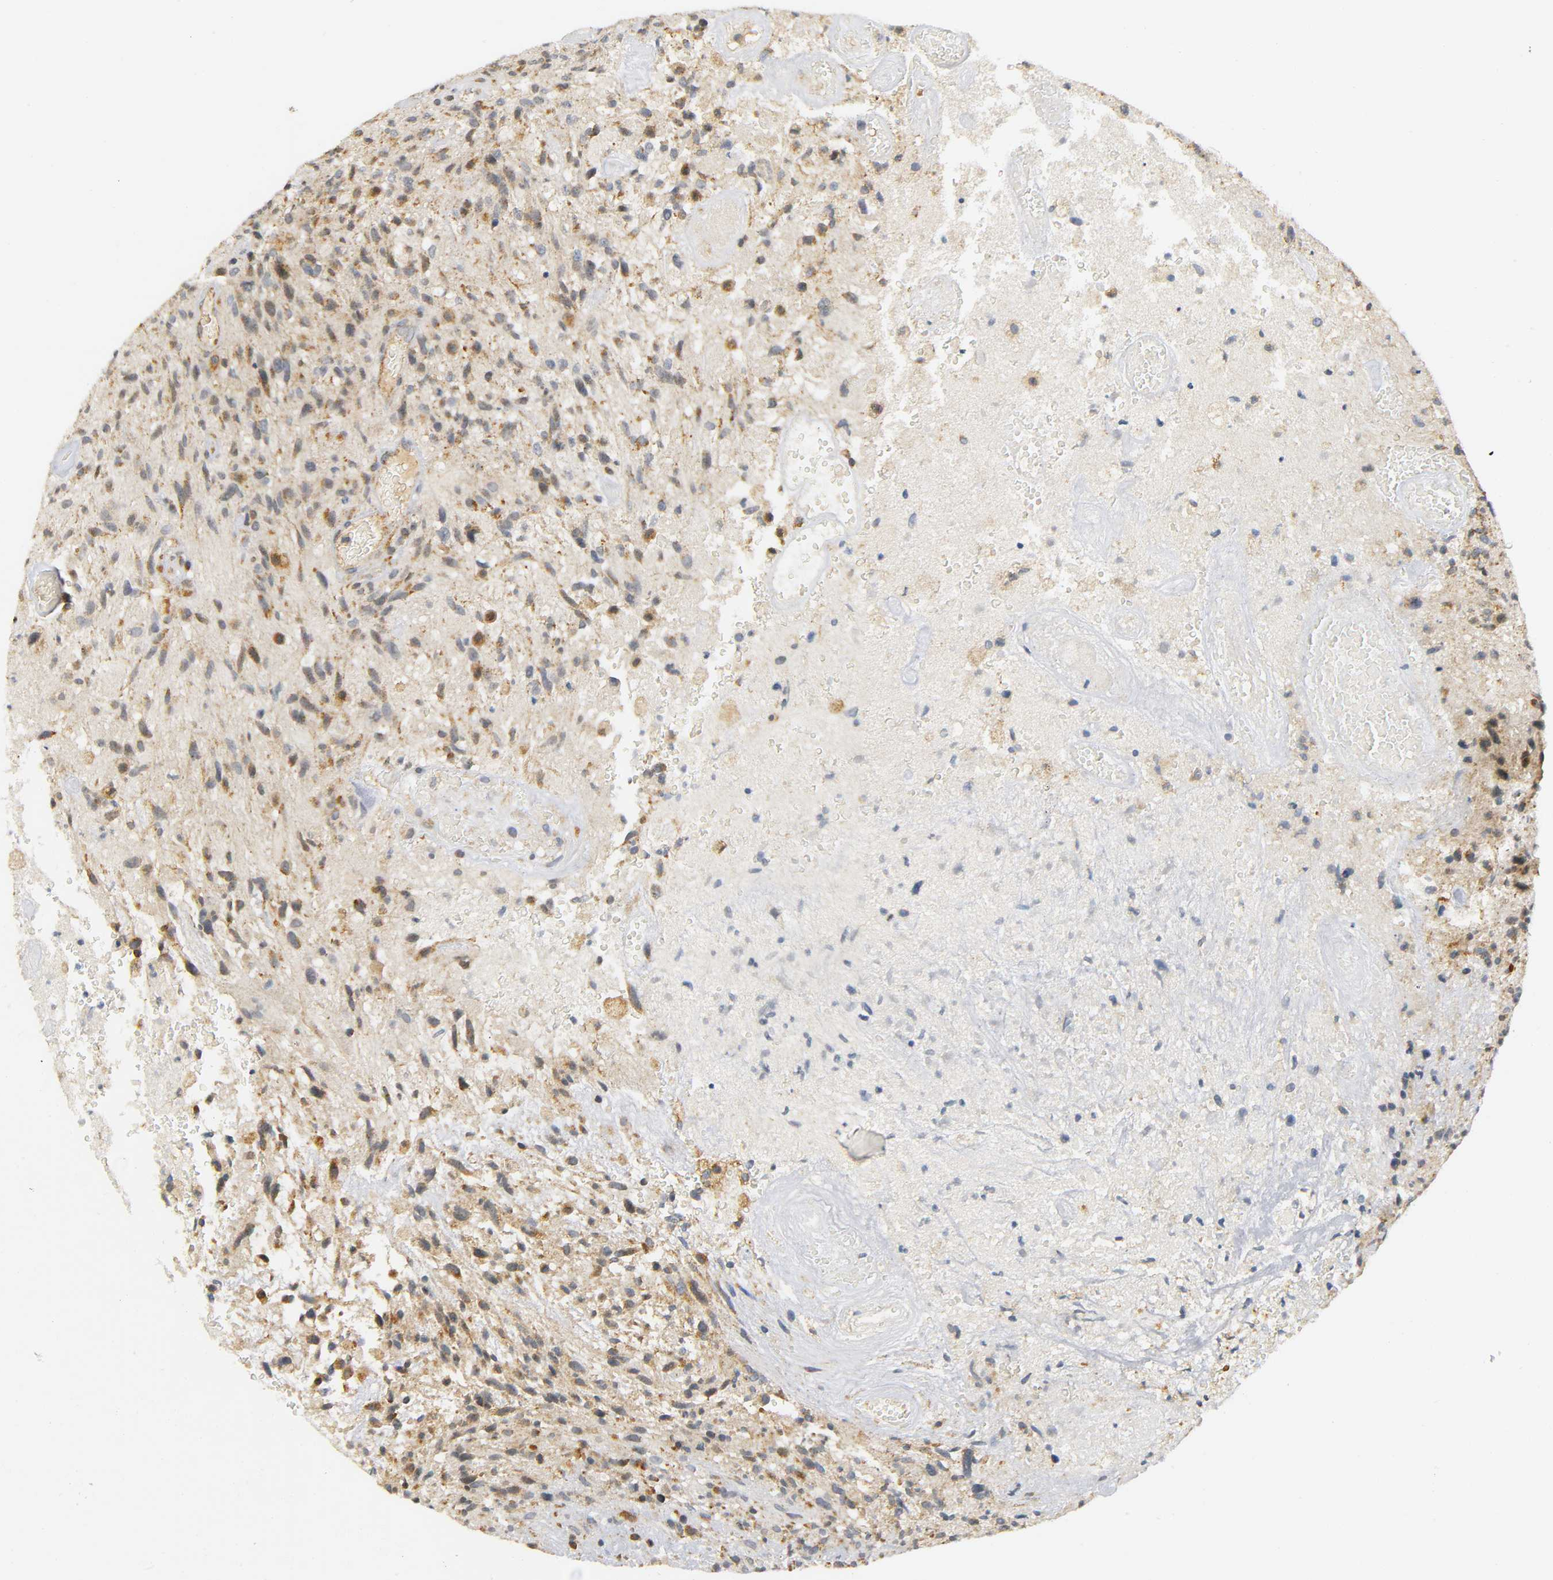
{"staining": {"intensity": "weak", "quantity": ">75%", "location": "cytoplasmic/membranous"}, "tissue": "glioma", "cell_type": "Tumor cells", "image_type": "cancer", "snomed": [{"axis": "morphology", "description": "Normal tissue, NOS"}, {"axis": "morphology", "description": "Glioma, malignant, High grade"}, {"axis": "topography", "description": "Cerebral cortex"}], "caption": "High-grade glioma (malignant) stained with immunohistochemistry (IHC) exhibits weak cytoplasmic/membranous expression in approximately >75% of tumor cells. Immunohistochemistry stains the protein of interest in brown and the nuclei are stained blue.", "gene": "NRP1", "patient": {"sex": "male", "age": 75}}